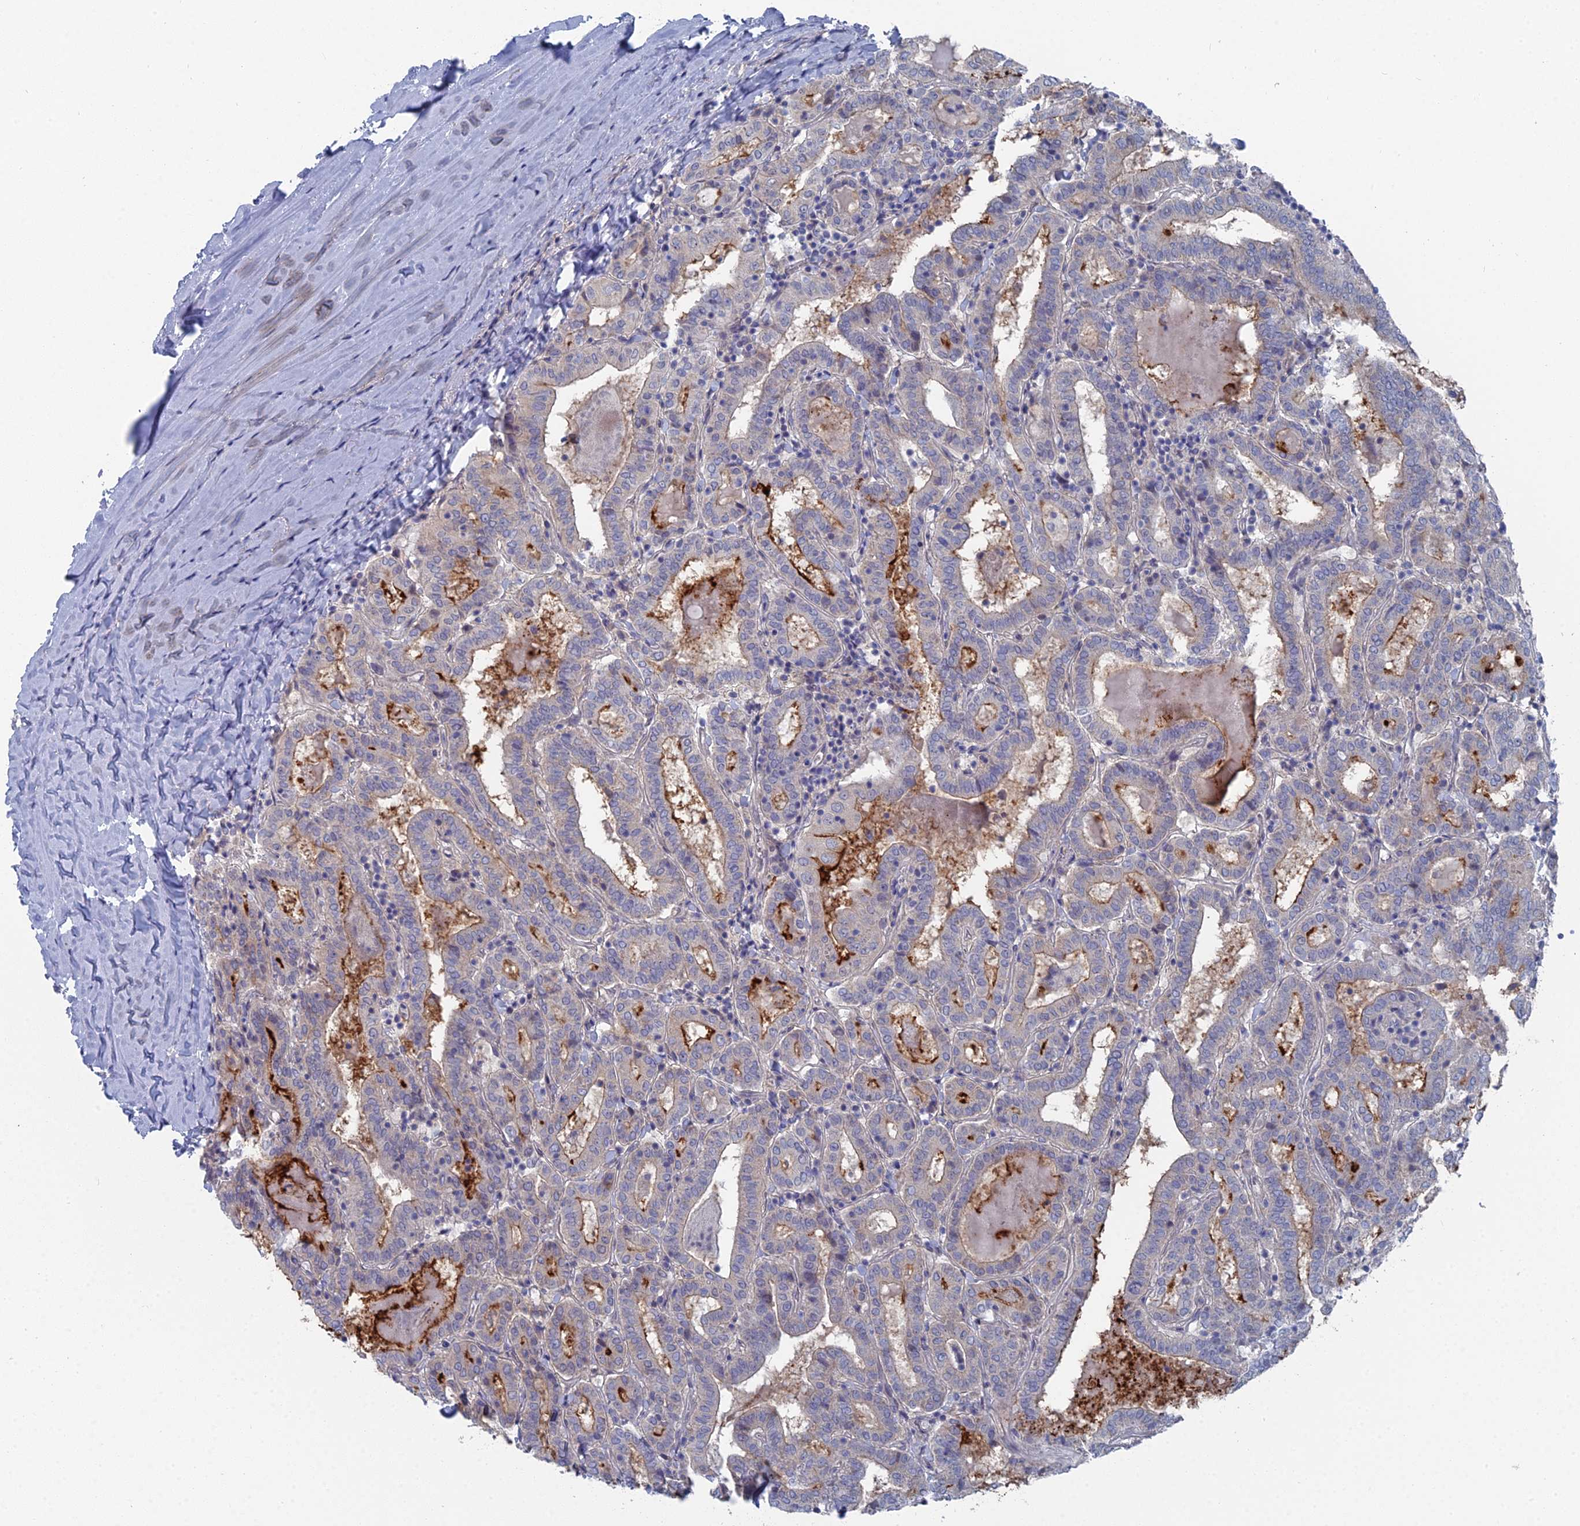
{"staining": {"intensity": "moderate", "quantity": "<25%", "location": "cytoplasmic/membranous"}, "tissue": "thyroid cancer", "cell_type": "Tumor cells", "image_type": "cancer", "snomed": [{"axis": "morphology", "description": "Papillary adenocarcinoma, NOS"}, {"axis": "topography", "description": "Thyroid gland"}], "caption": "Immunohistochemical staining of human thyroid cancer (papillary adenocarcinoma) demonstrates low levels of moderate cytoplasmic/membranous protein expression in about <25% of tumor cells.", "gene": "CCDC149", "patient": {"sex": "female", "age": 72}}